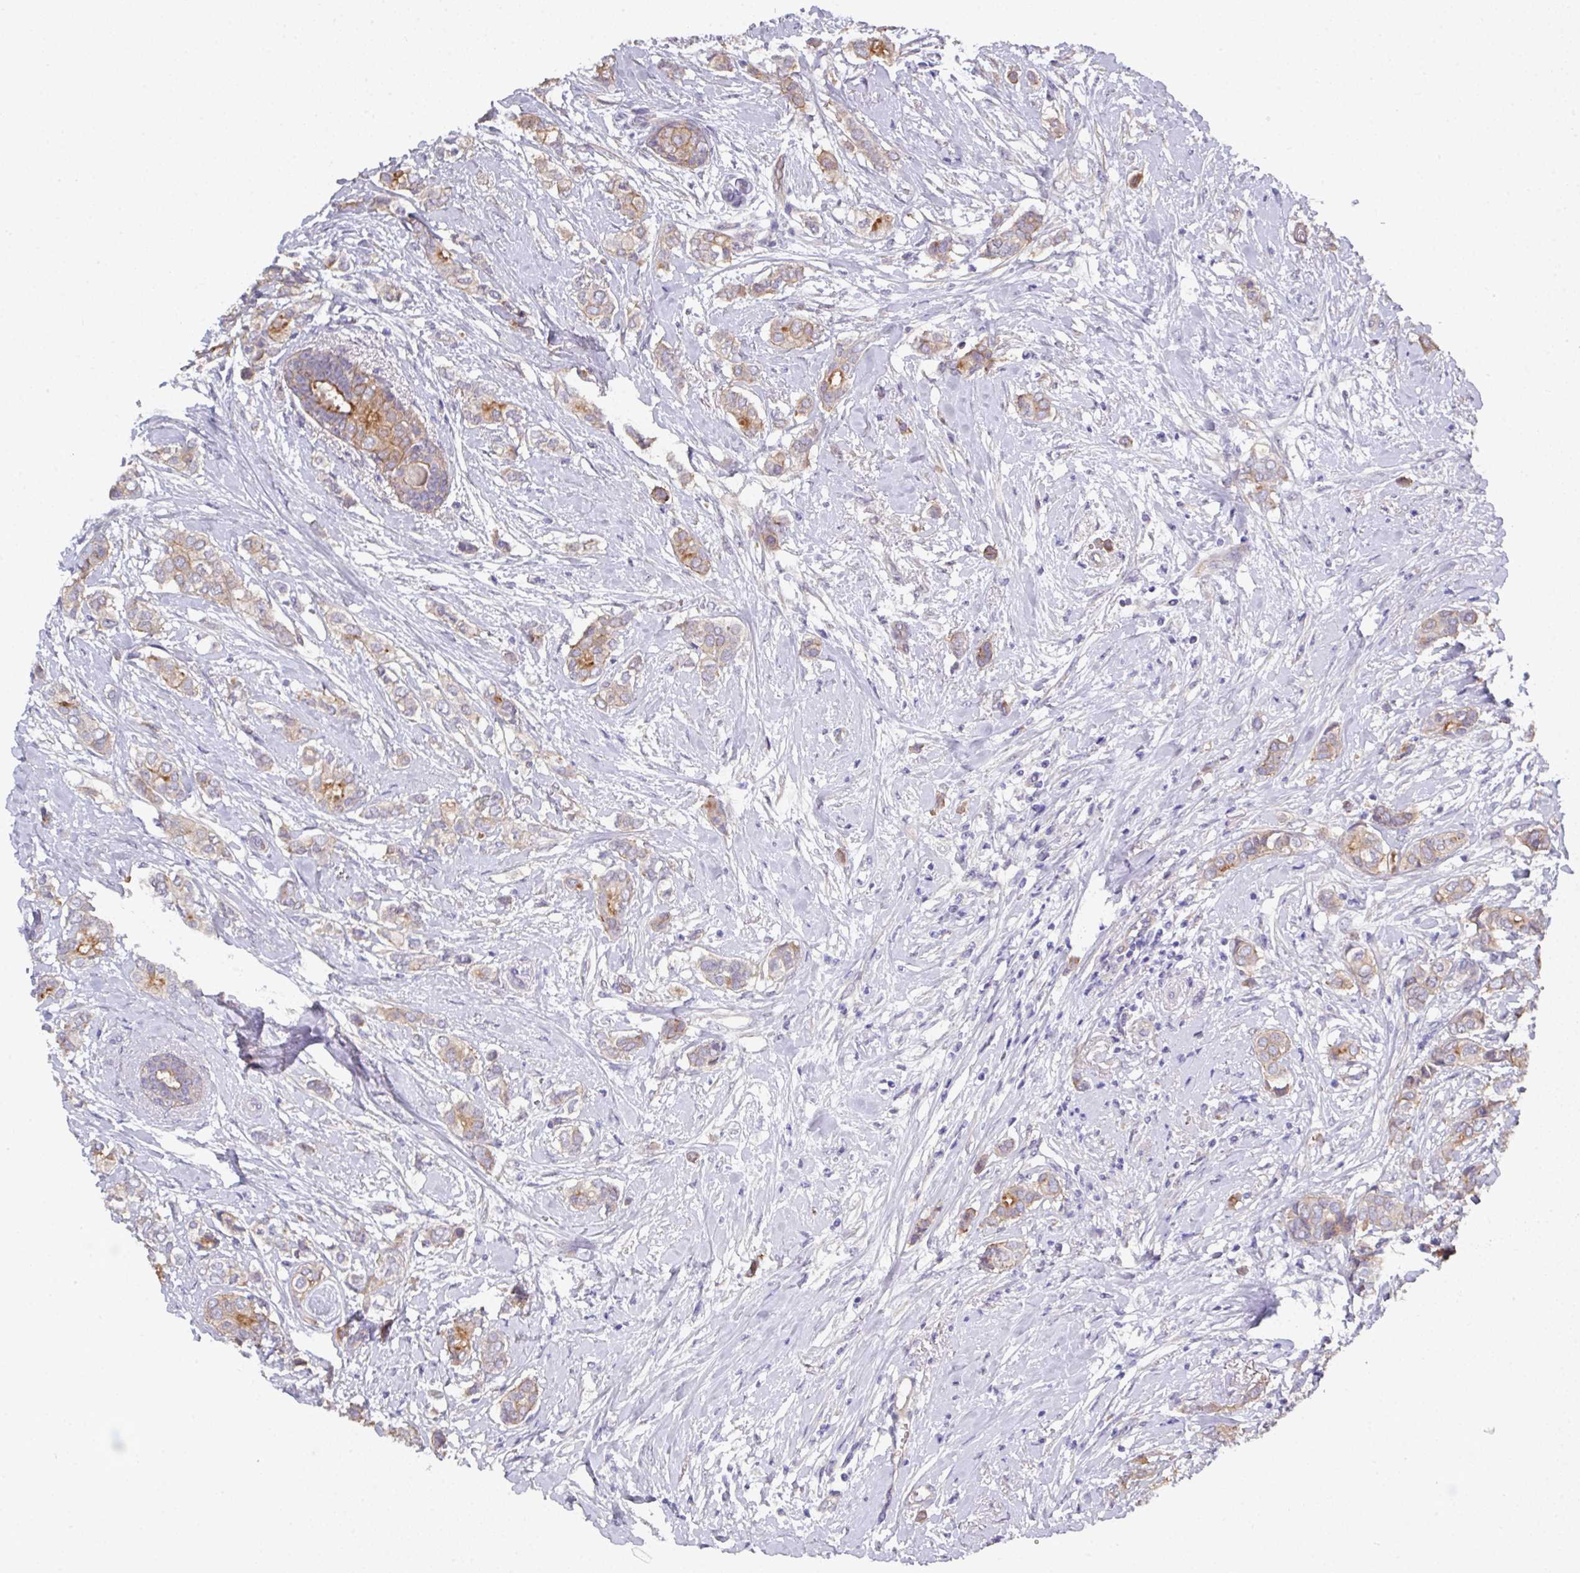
{"staining": {"intensity": "moderate", "quantity": "25%-75%", "location": "cytoplasmic/membranous"}, "tissue": "breast cancer", "cell_type": "Tumor cells", "image_type": "cancer", "snomed": [{"axis": "morphology", "description": "Duct carcinoma"}, {"axis": "topography", "description": "Breast"}], "caption": "Breast intraductal carcinoma was stained to show a protein in brown. There is medium levels of moderate cytoplasmic/membranous staining in about 25%-75% of tumor cells.", "gene": "PRR5", "patient": {"sex": "female", "age": 73}}